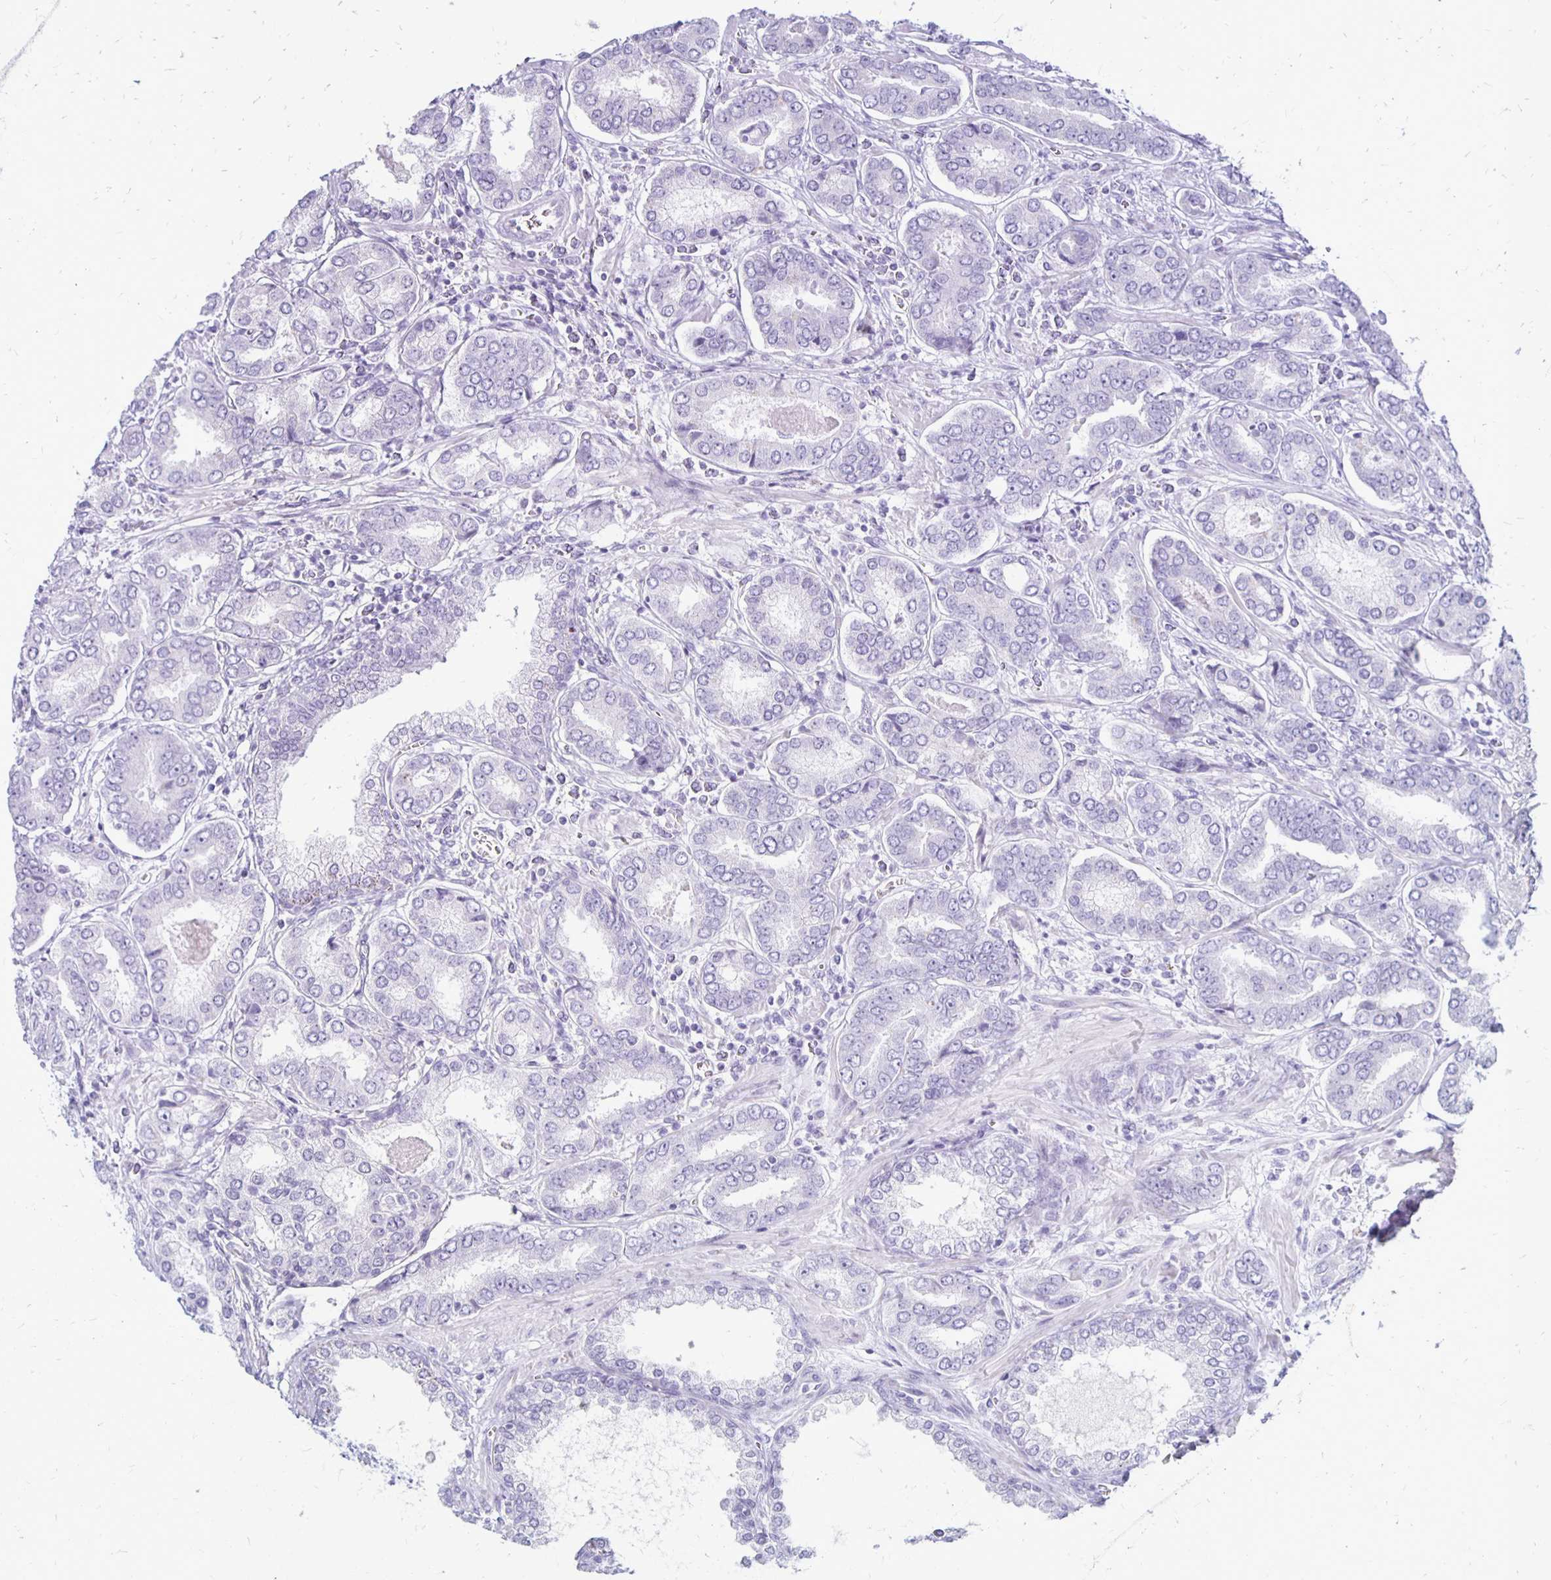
{"staining": {"intensity": "negative", "quantity": "none", "location": "none"}, "tissue": "prostate cancer", "cell_type": "Tumor cells", "image_type": "cancer", "snomed": [{"axis": "morphology", "description": "Adenocarcinoma, High grade"}, {"axis": "topography", "description": "Prostate"}], "caption": "Tumor cells show no significant staining in high-grade adenocarcinoma (prostate).", "gene": "RYR1", "patient": {"sex": "male", "age": 72}}